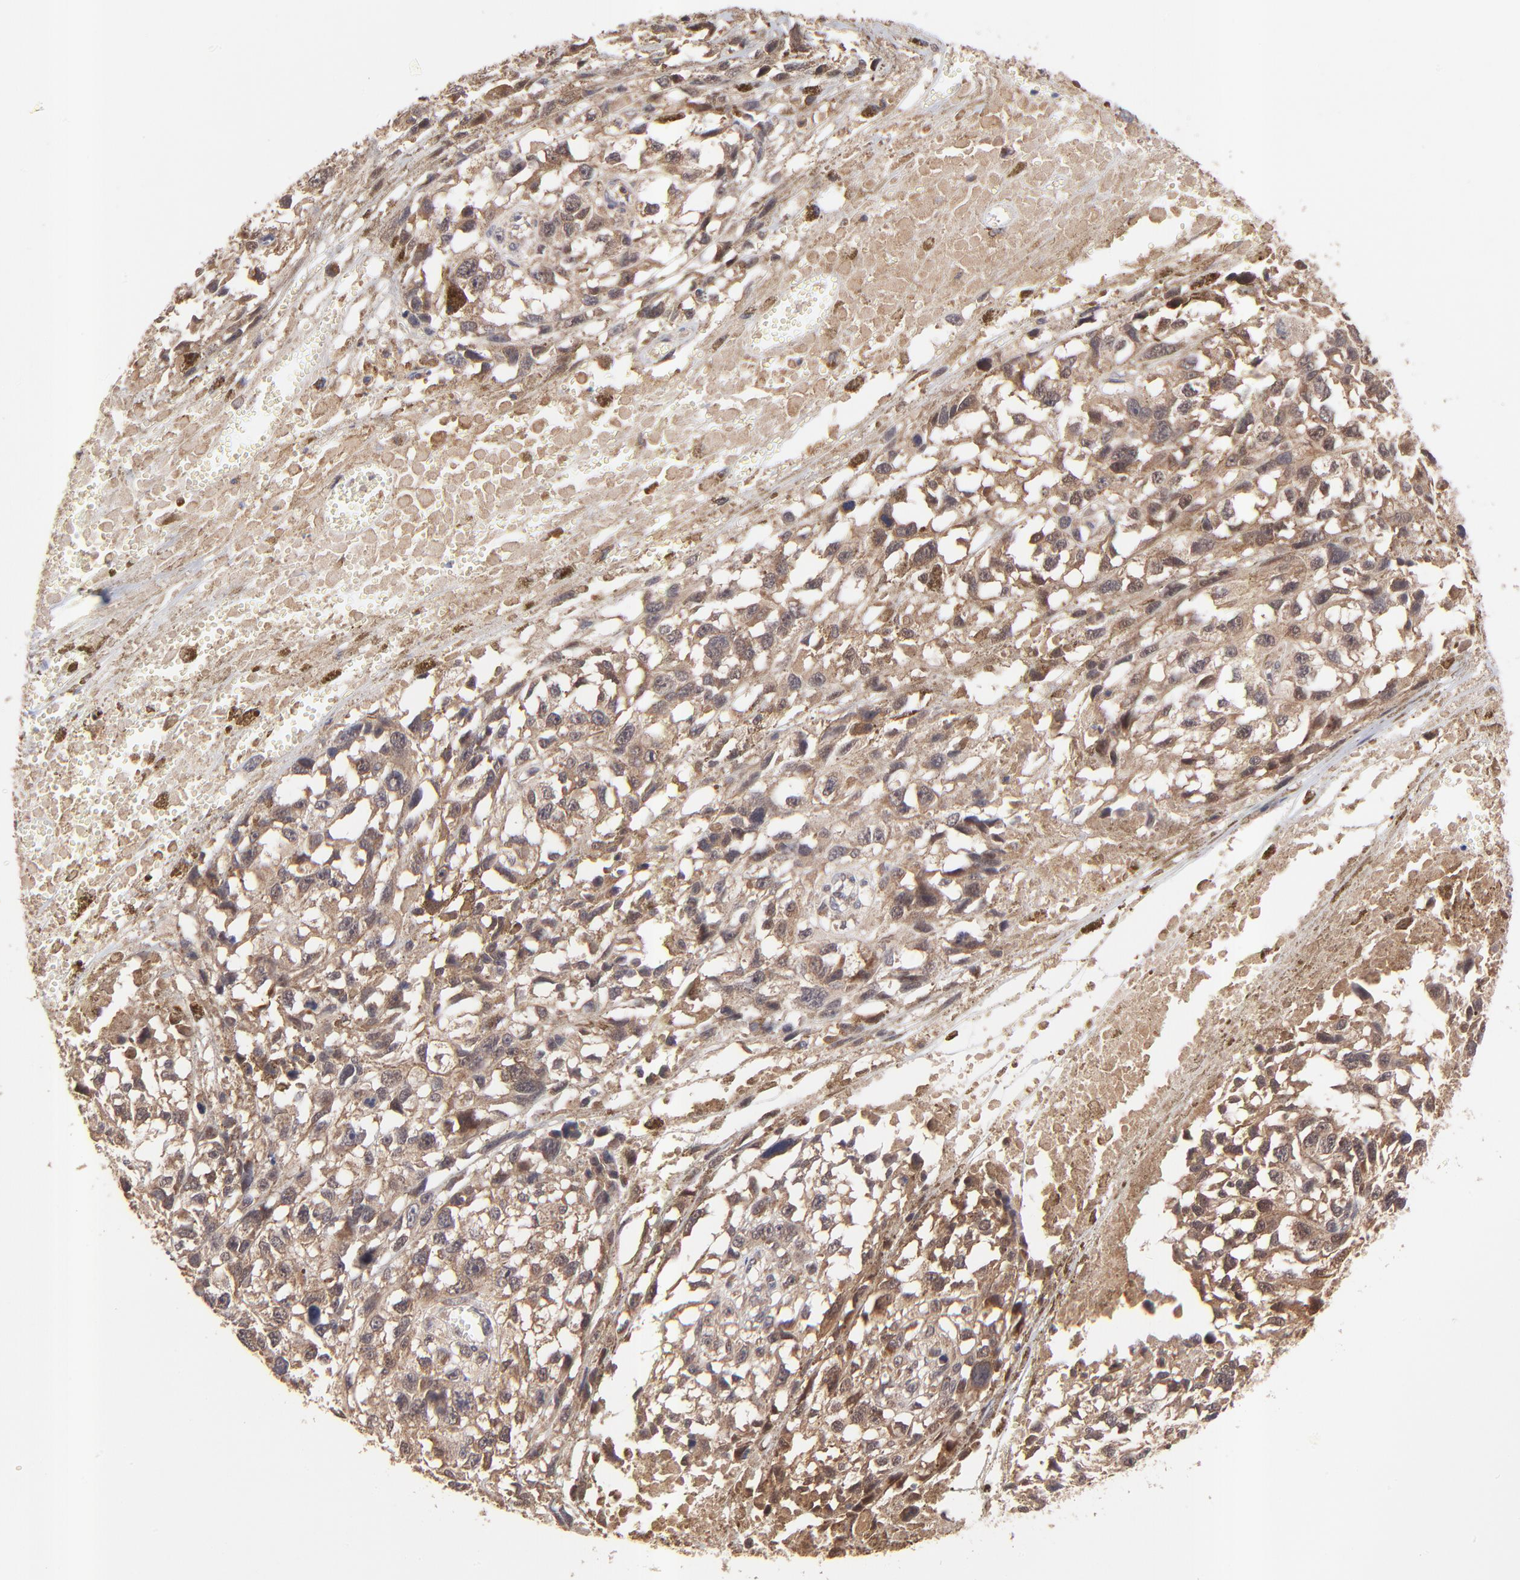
{"staining": {"intensity": "moderate", "quantity": ">75%", "location": "cytoplasmic/membranous"}, "tissue": "melanoma", "cell_type": "Tumor cells", "image_type": "cancer", "snomed": [{"axis": "morphology", "description": "Malignant melanoma, Metastatic site"}, {"axis": "topography", "description": "Lymph node"}], "caption": "Approximately >75% of tumor cells in human melanoma demonstrate moderate cytoplasmic/membranous protein expression as visualized by brown immunohistochemical staining.", "gene": "BAIAP2L2", "patient": {"sex": "male", "age": 59}}